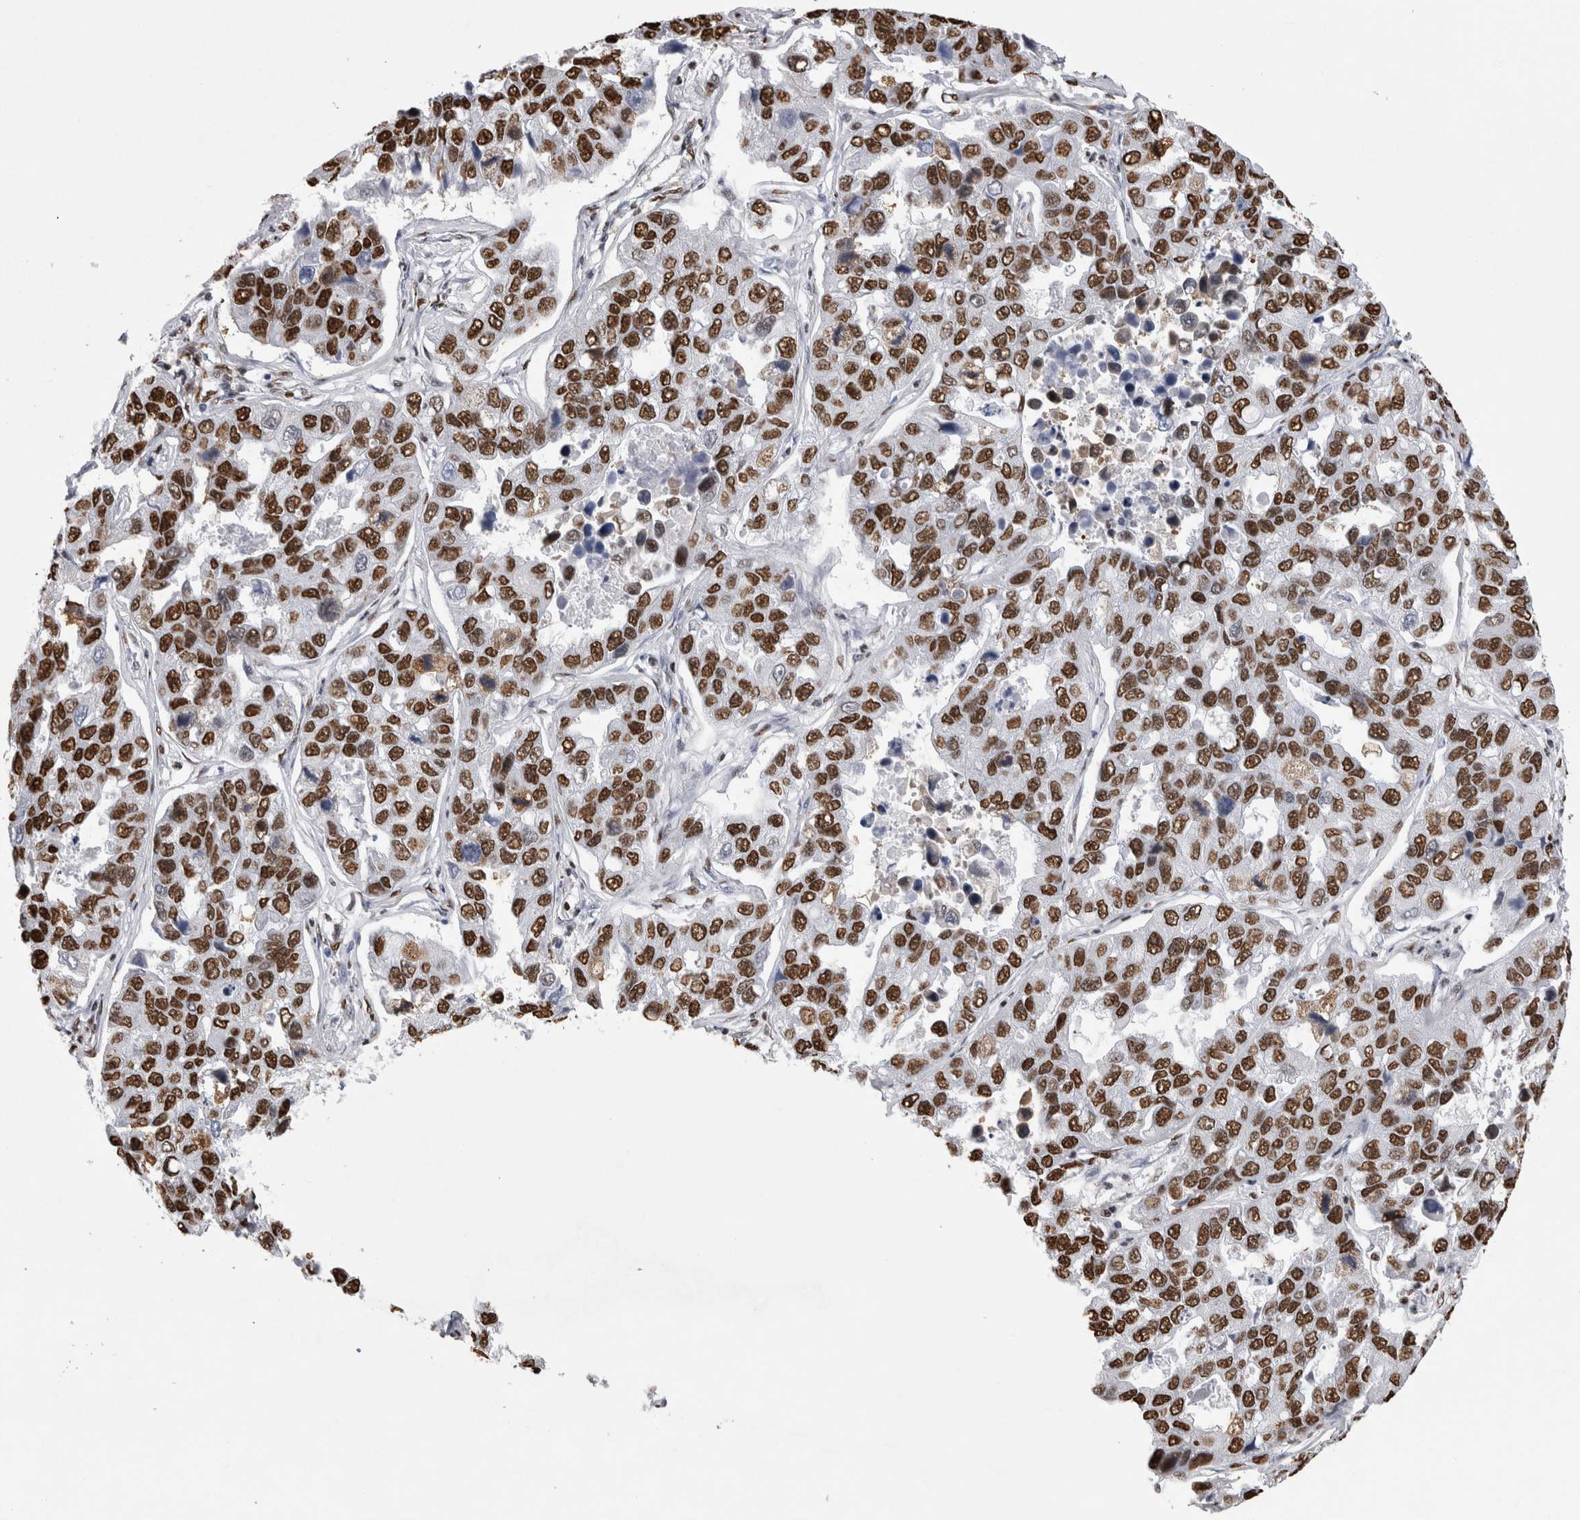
{"staining": {"intensity": "strong", "quantity": ">75%", "location": "nuclear"}, "tissue": "lung cancer", "cell_type": "Tumor cells", "image_type": "cancer", "snomed": [{"axis": "morphology", "description": "Adenocarcinoma, NOS"}, {"axis": "topography", "description": "Lung"}], "caption": "The immunohistochemical stain labels strong nuclear staining in tumor cells of lung adenocarcinoma tissue.", "gene": "ALPK3", "patient": {"sex": "male", "age": 64}}